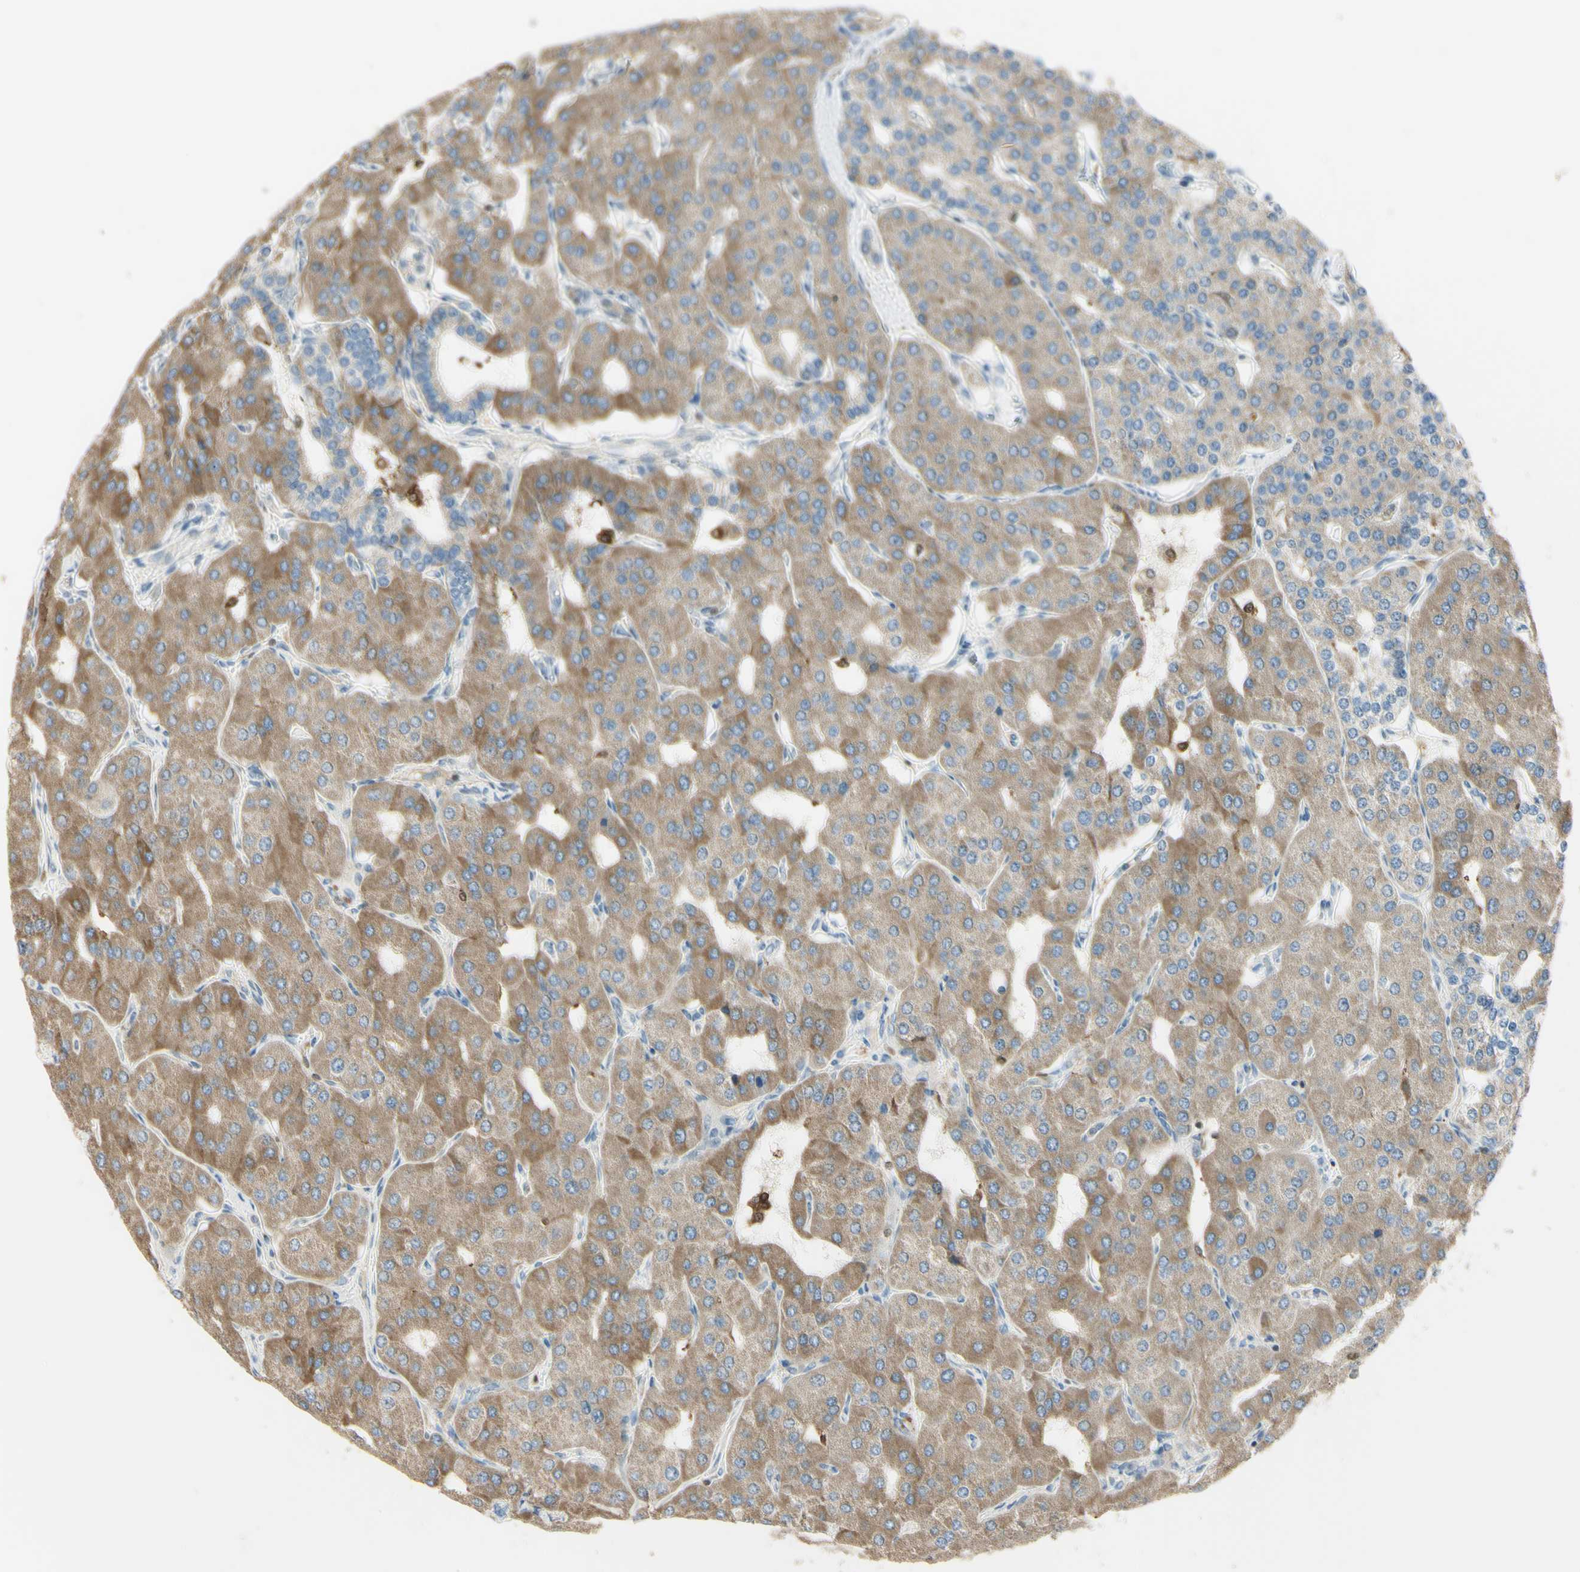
{"staining": {"intensity": "moderate", "quantity": ">75%", "location": "cytoplasmic/membranous"}, "tissue": "parathyroid gland", "cell_type": "Glandular cells", "image_type": "normal", "snomed": [{"axis": "morphology", "description": "Normal tissue, NOS"}, {"axis": "morphology", "description": "Adenoma, NOS"}, {"axis": "topography", "description": "Parathyroid gland"}], "caption": "This photomicrograph shows immunohistochemistry (IHC) staining of unremarkable parathyroid gland, with medium moderate cytoplasmic/membranous staining in about >75% of glandular cells.", "gene": "CYRIB", "patient": {"sex": "female", "age": 86}}